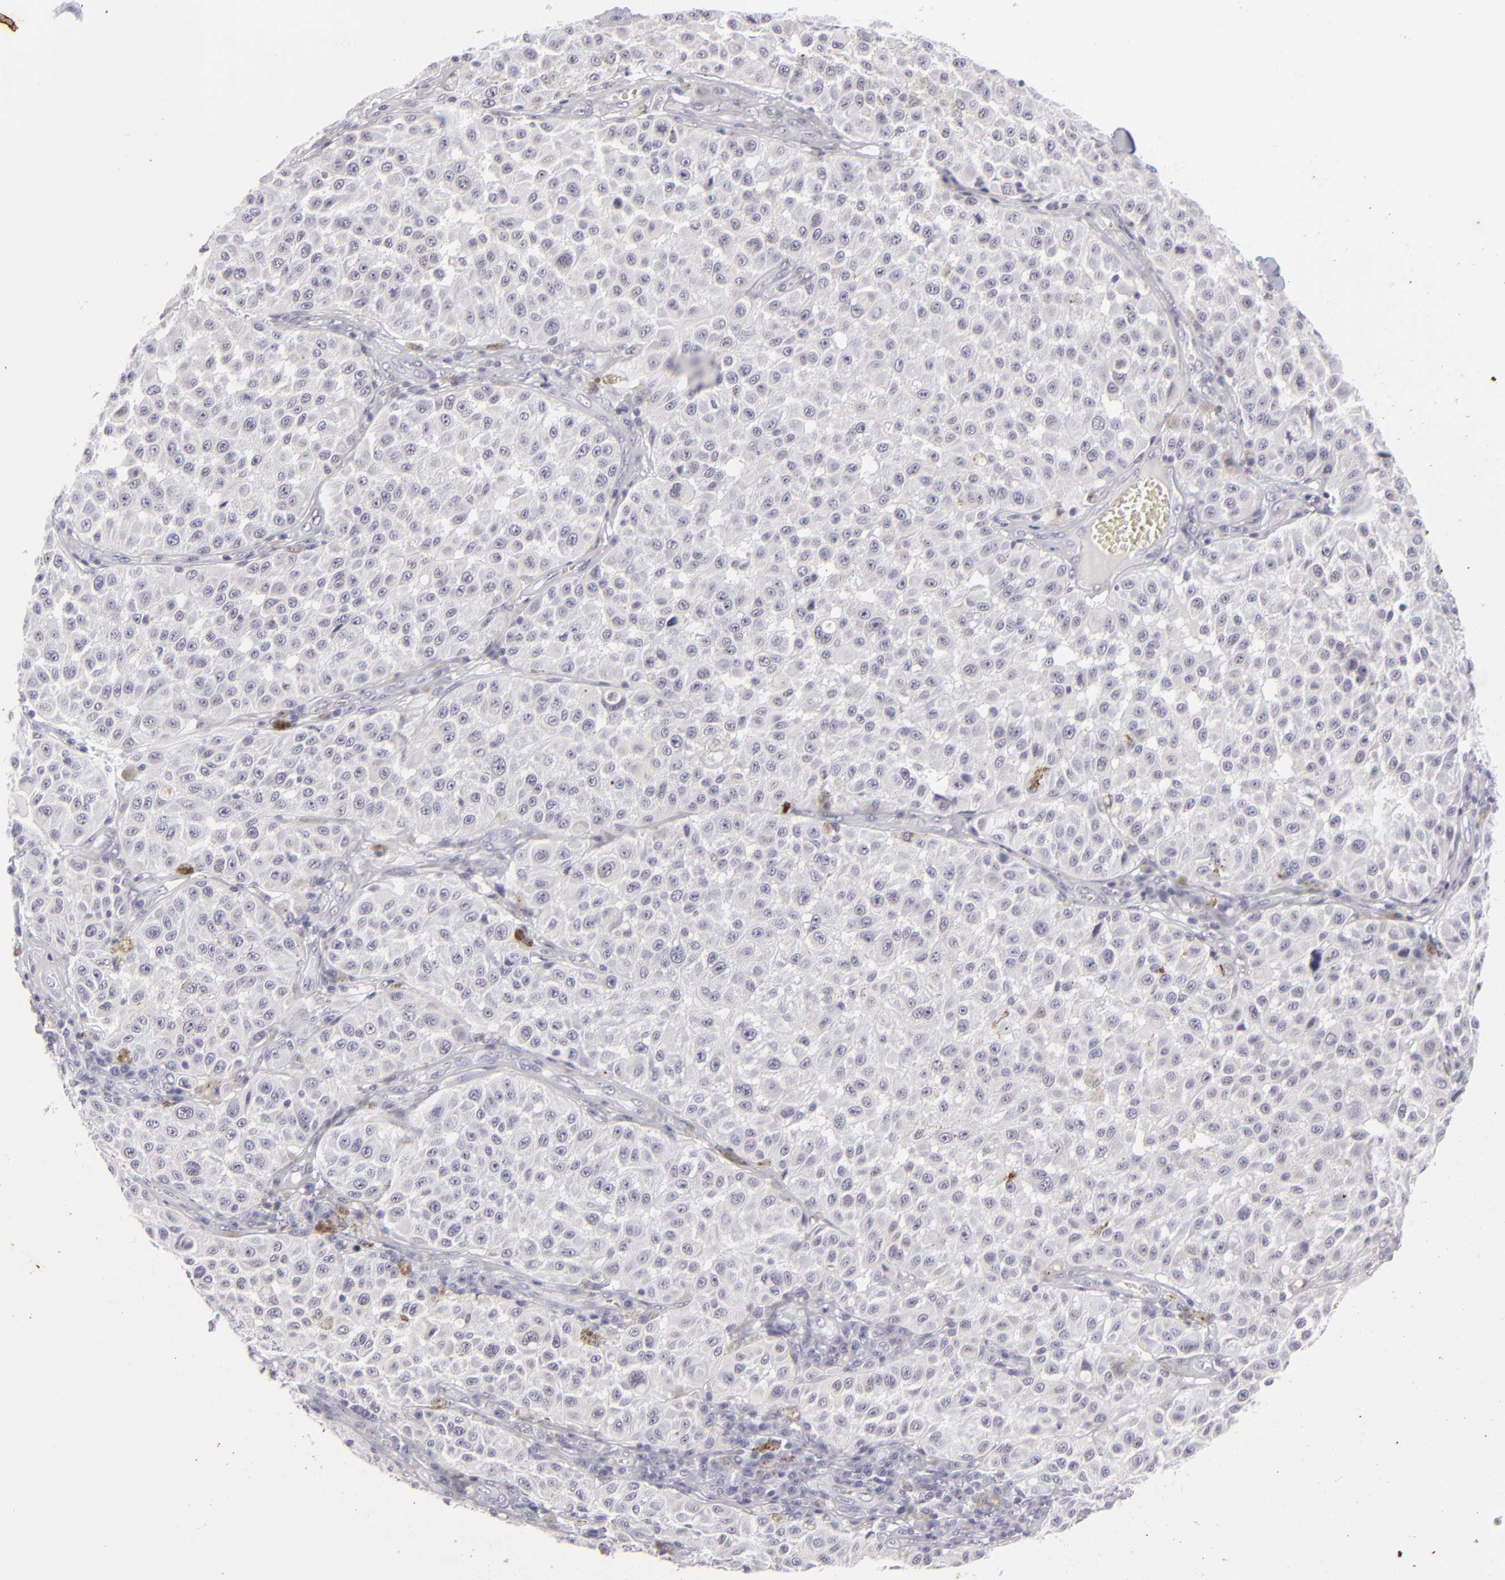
{"staining": {"intensity": "negative", "quantity": "none", "location": "none"}, "tissue": "melanoma", "cell_type": "Tumor cells", "image_type": "cancer", "snomed": [{"axis": "morphology", "description": "Malignant melanoma, NOS"}, {"axis": "topography", "description": "Skin"}], "caption": "DAB (3,3'-diaminobenzidine) immunohistochemical staining of malignant melanoma exhibits no significant expression in tumor cells.", "gene": "KRT1", "patient": {"sex": "female", "age": 64}}